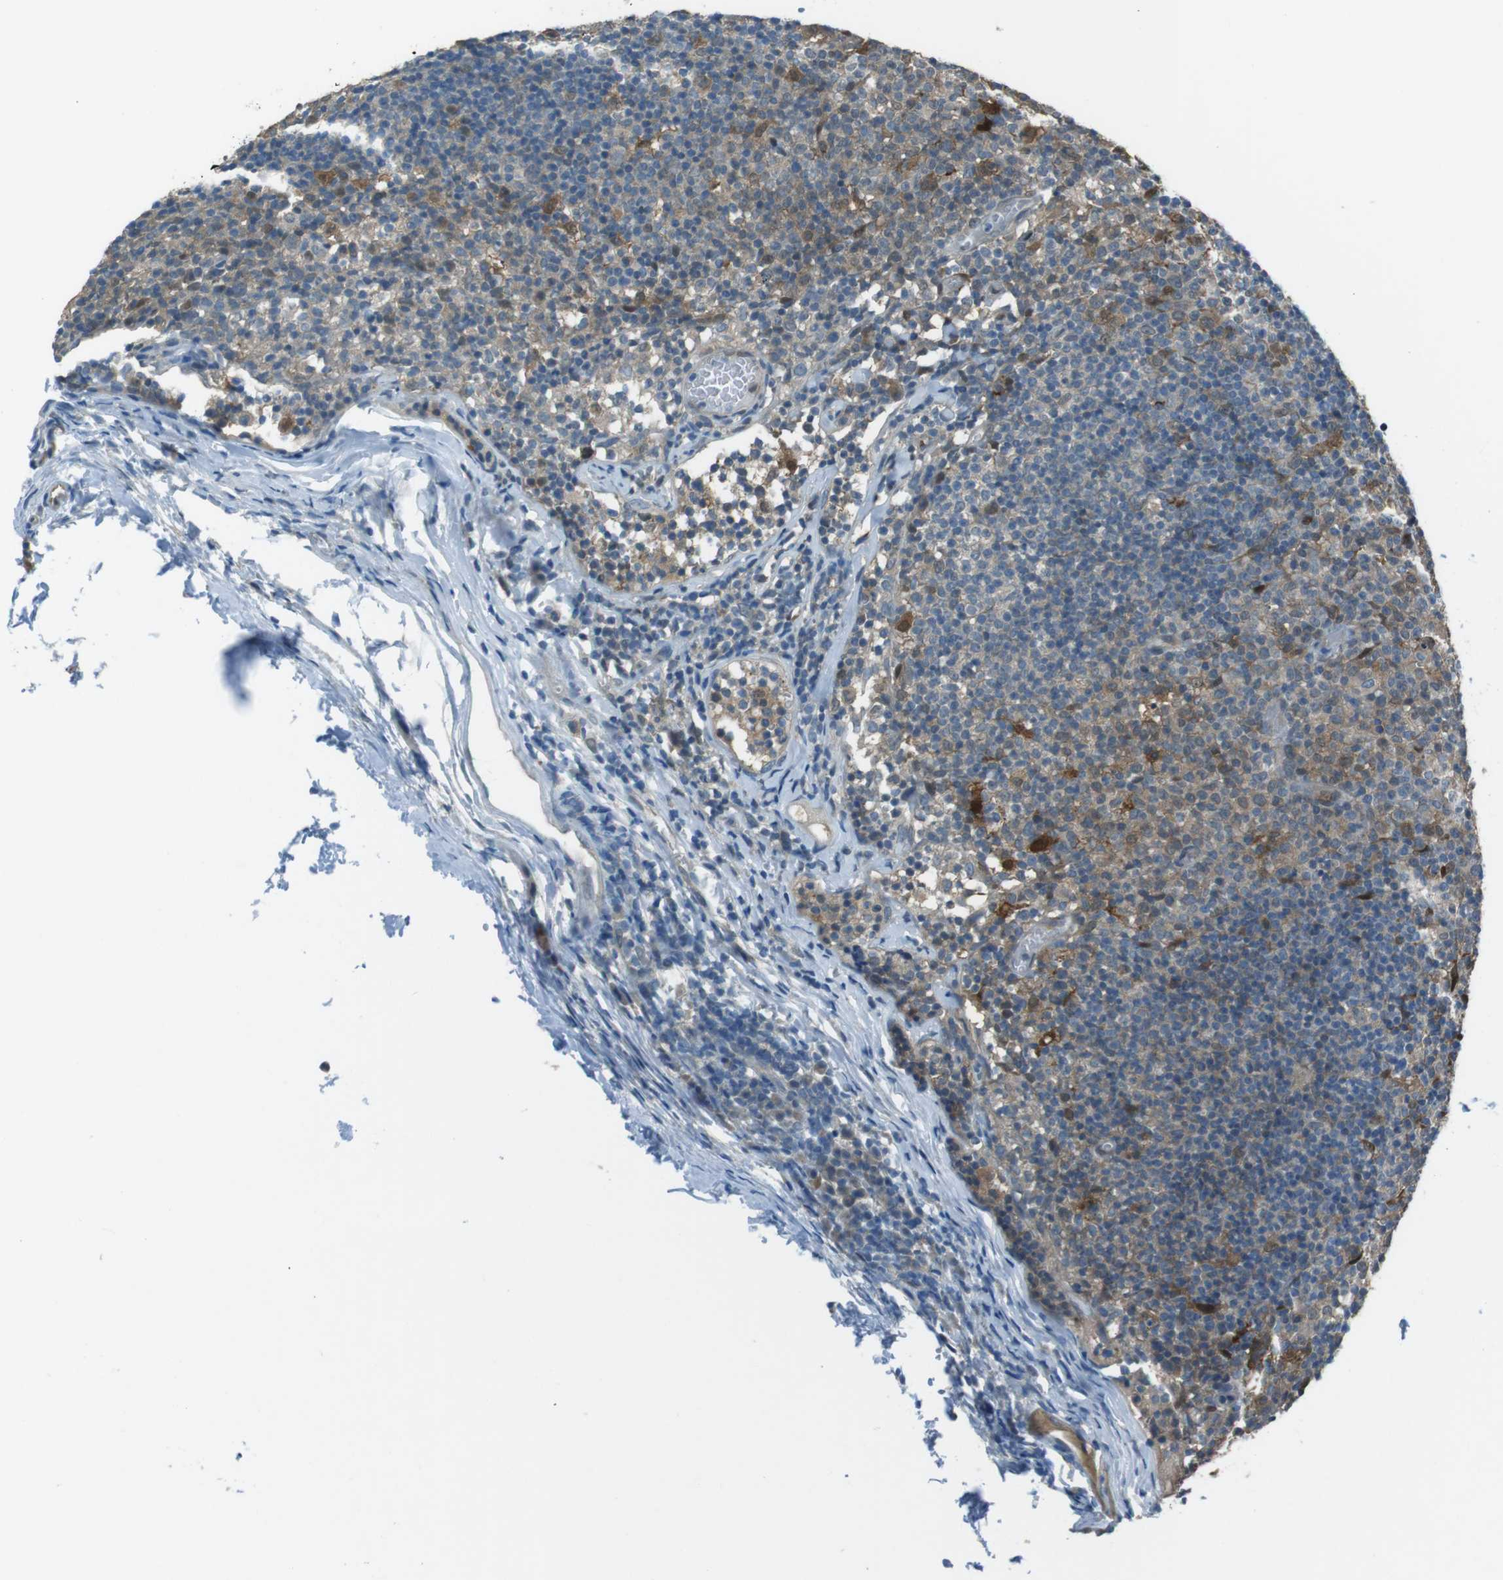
{"staining": {"intensity": "moderate", "quantity": ">75%", "location": "cytoplasmic/membranous"}, "tissue": "lymph node", "cell_type": "Germinal center cells", "image_type": "normal", "snomed": [{"axis": "morphology", "description": "Normal tissue, NOS"}, {"axis": "morphology", "description": "Inflammation, NOS"}, {"axis": "topography", "description": "Lymph node"}], "caption": "High-power microscopy captured an immunohistochemistry (IHC) histopathology image of benign lymph node, revealing moderate cytoplasmic/membranous staining in approximately >75% of germinal center cells.", "gene": "MFAP3", "patient": {"sex": "male", "age": 55}}